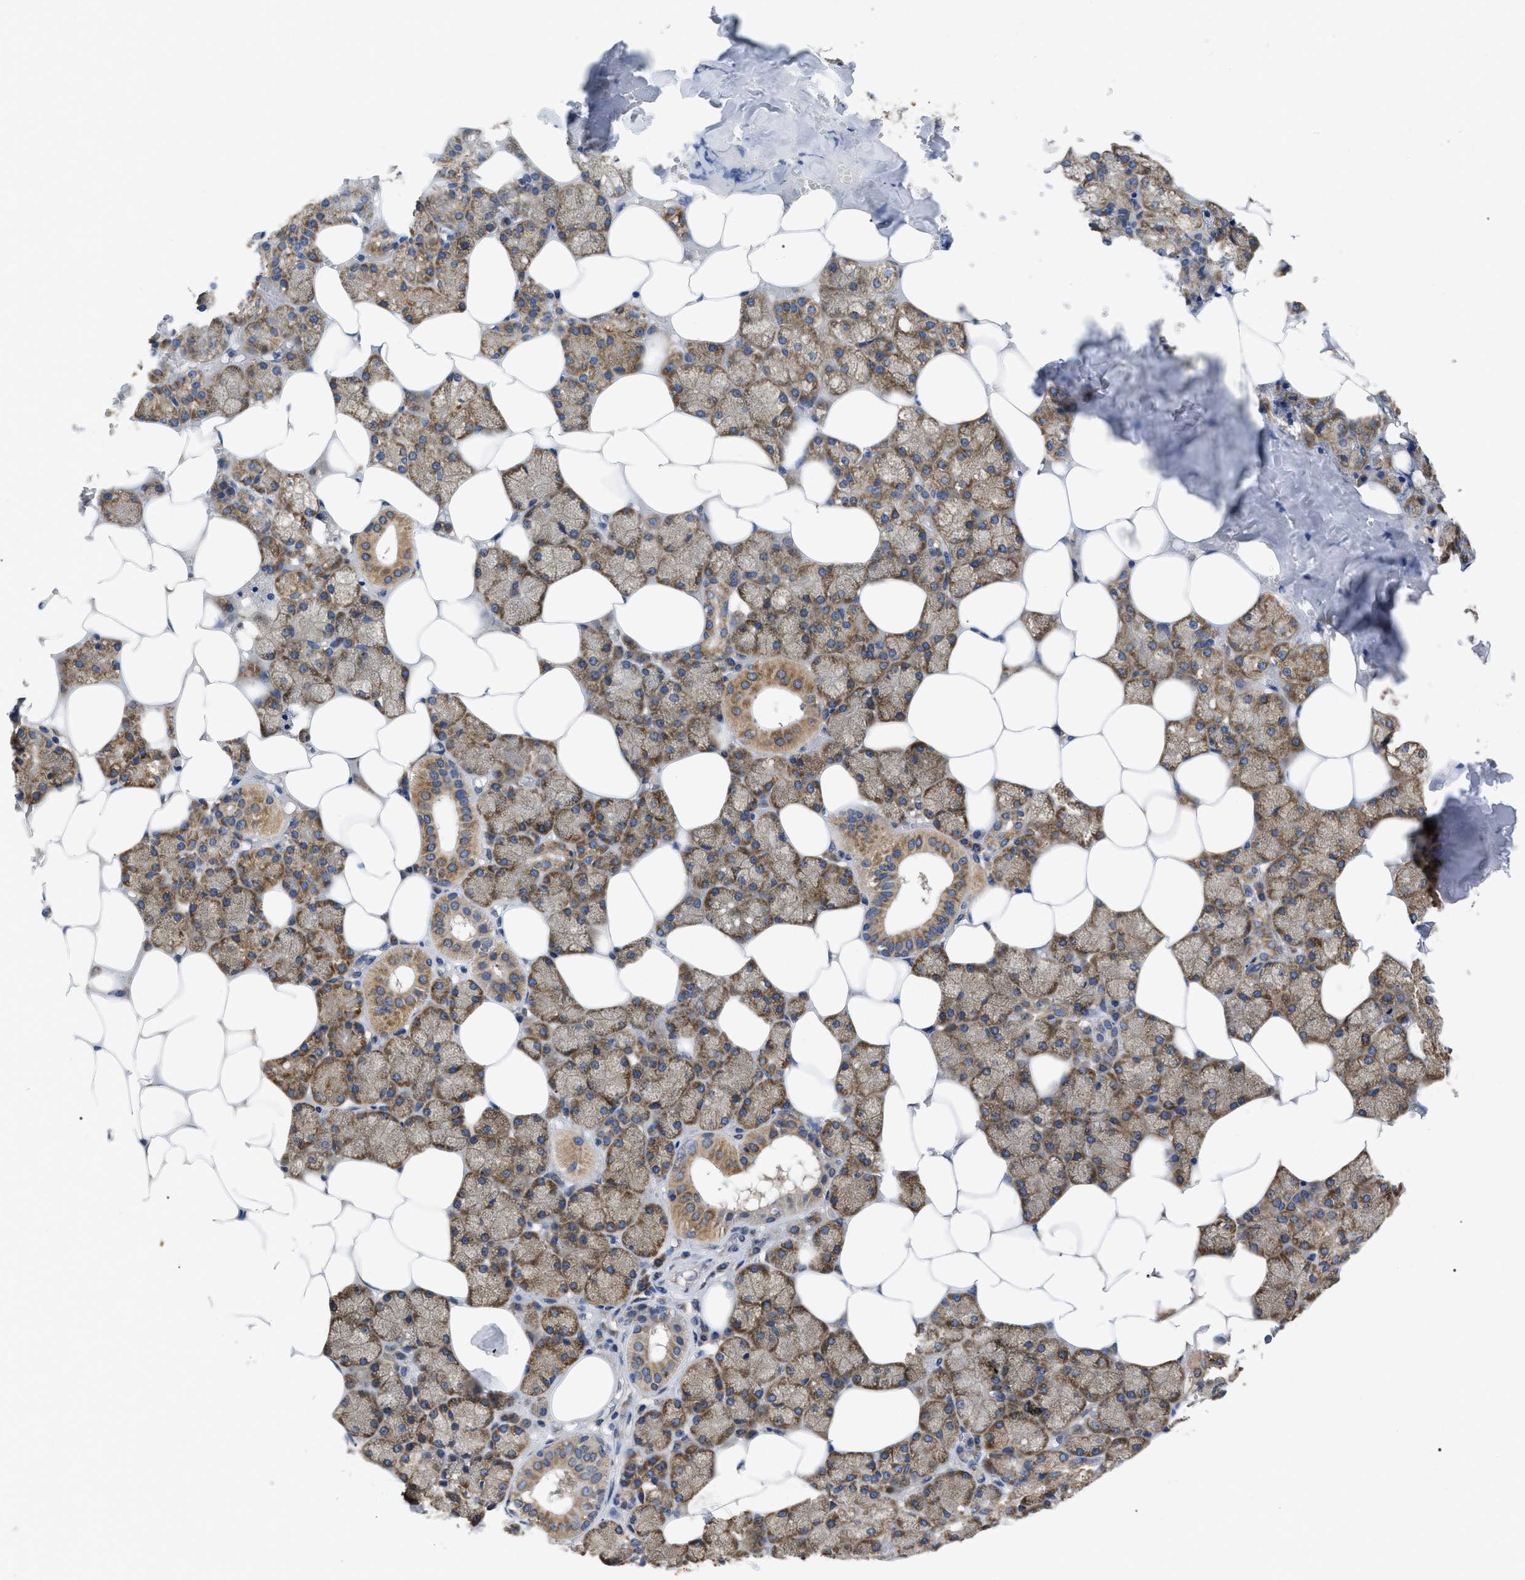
{"staining": {"intensity": "moderate", "quantity": ">75%", "location": "cytoplasmic/membranous"}, "tissue": "salivary gland", "cell_type": "Glandular cells", "image_type": "normal", "snomed": [{"axis": "morphology", "description": "Normal tissue, NOS"}, {"axis": "topography", "description": "Salivary gland"}], "caption": "Glandular cells demonstrate medium levels of moderate cytoplasmic/membranous expression in approximately >75% of cells in benign salivary gland. (IHC, brightfield microscopy, high magnification).", "gene": "FAM120A", "patient": {"sex": "male", "age": 62}}